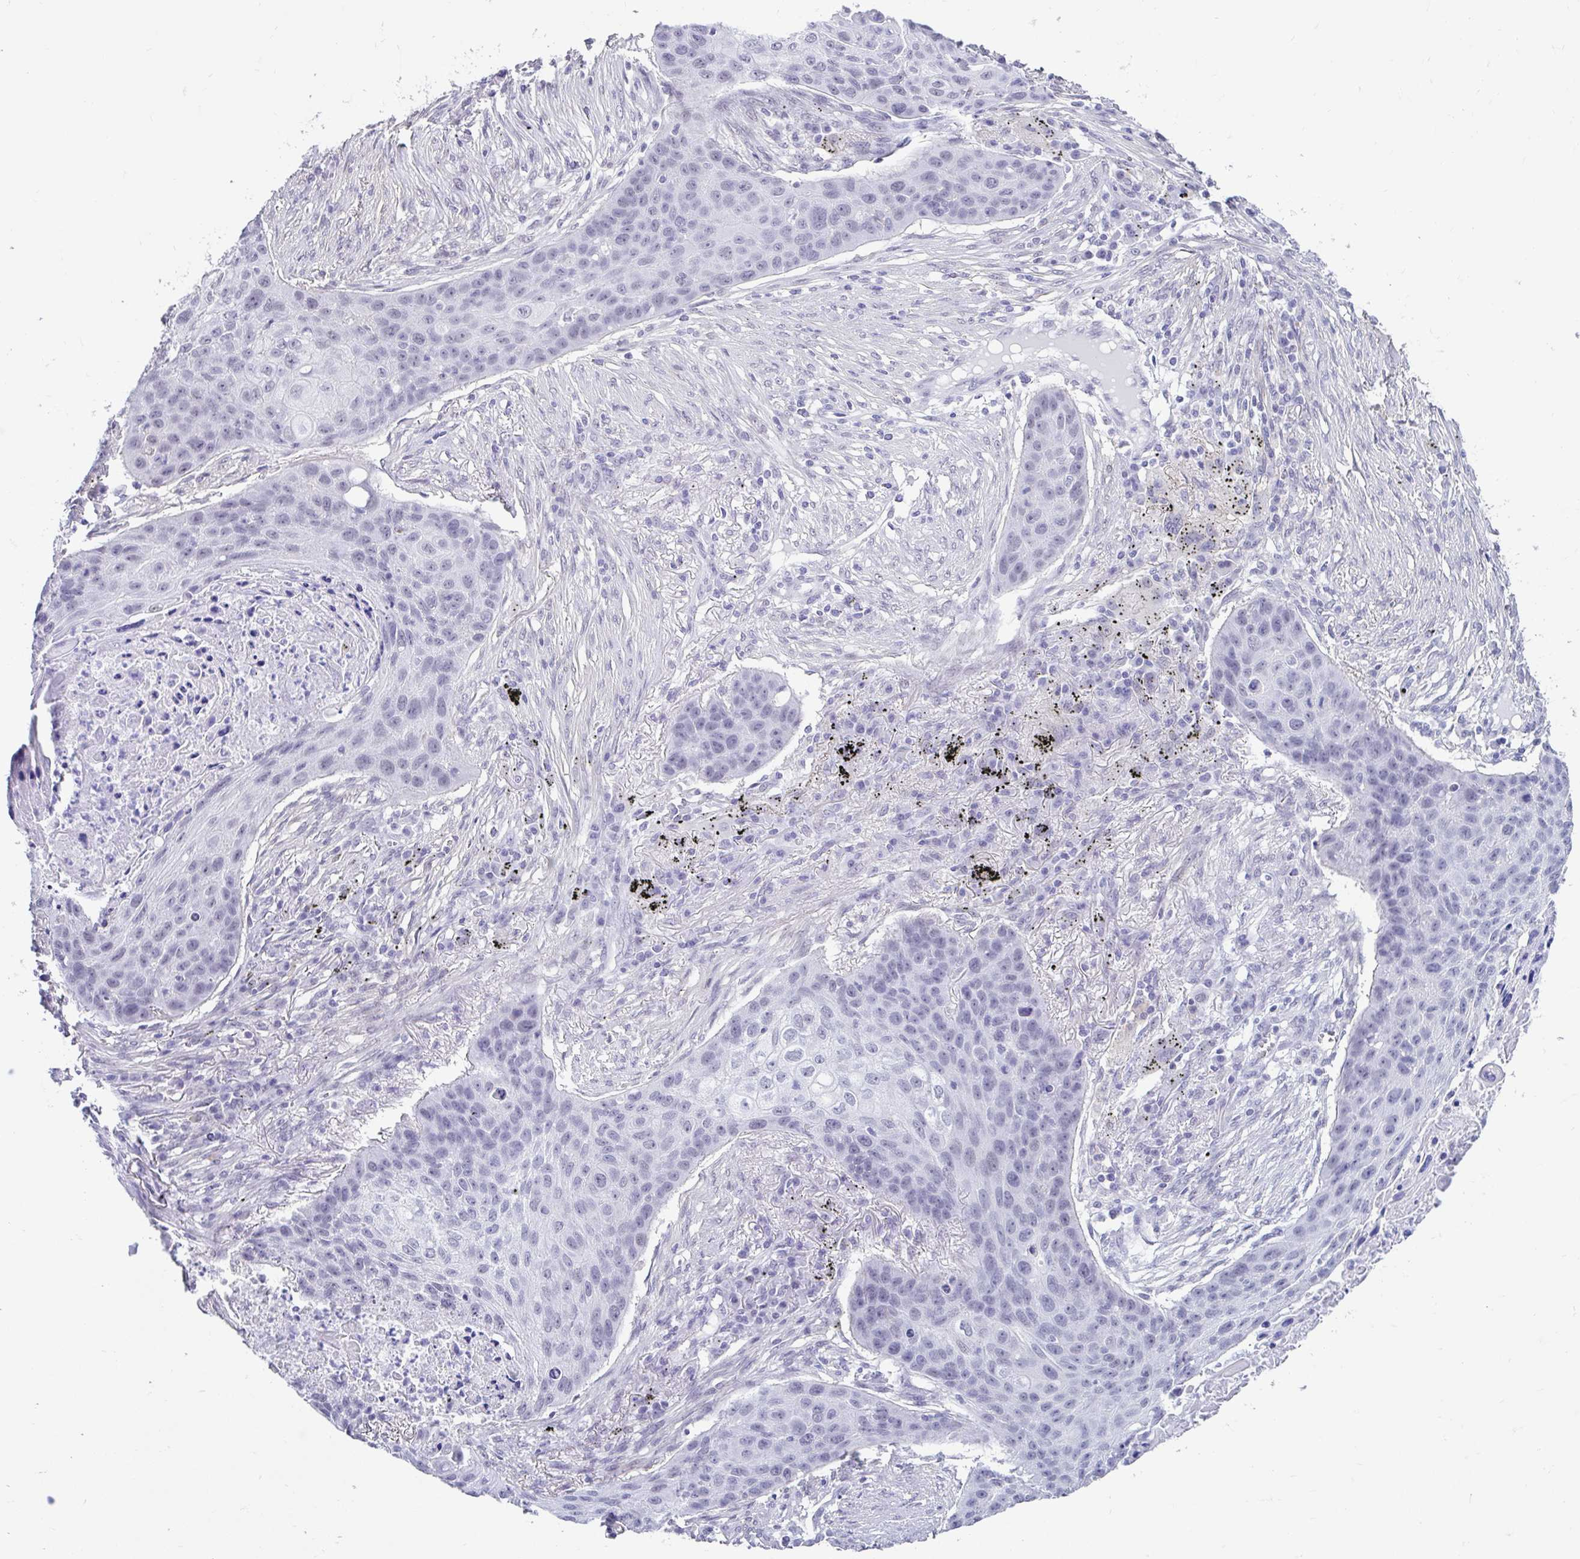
{"staining": {"intensity": "negative", "quantity": "none", "location": "none"}, "tissue": "lung cancer", "cell_type": "Tumor cells", "image_type": "cancer", "snomed": [{"axis": "morphology", "description": "Squamous cell carcinoma, NOS"}, {"axis": "topography", "description": "Lung"}], "caption": "The immunohistochemistry histopathology image has no significant positivity in tumor cells of lung squamous cell carcinoma tissue.", "gene": "DCAF17", "patient": {"sex": "female", "age": 63}}